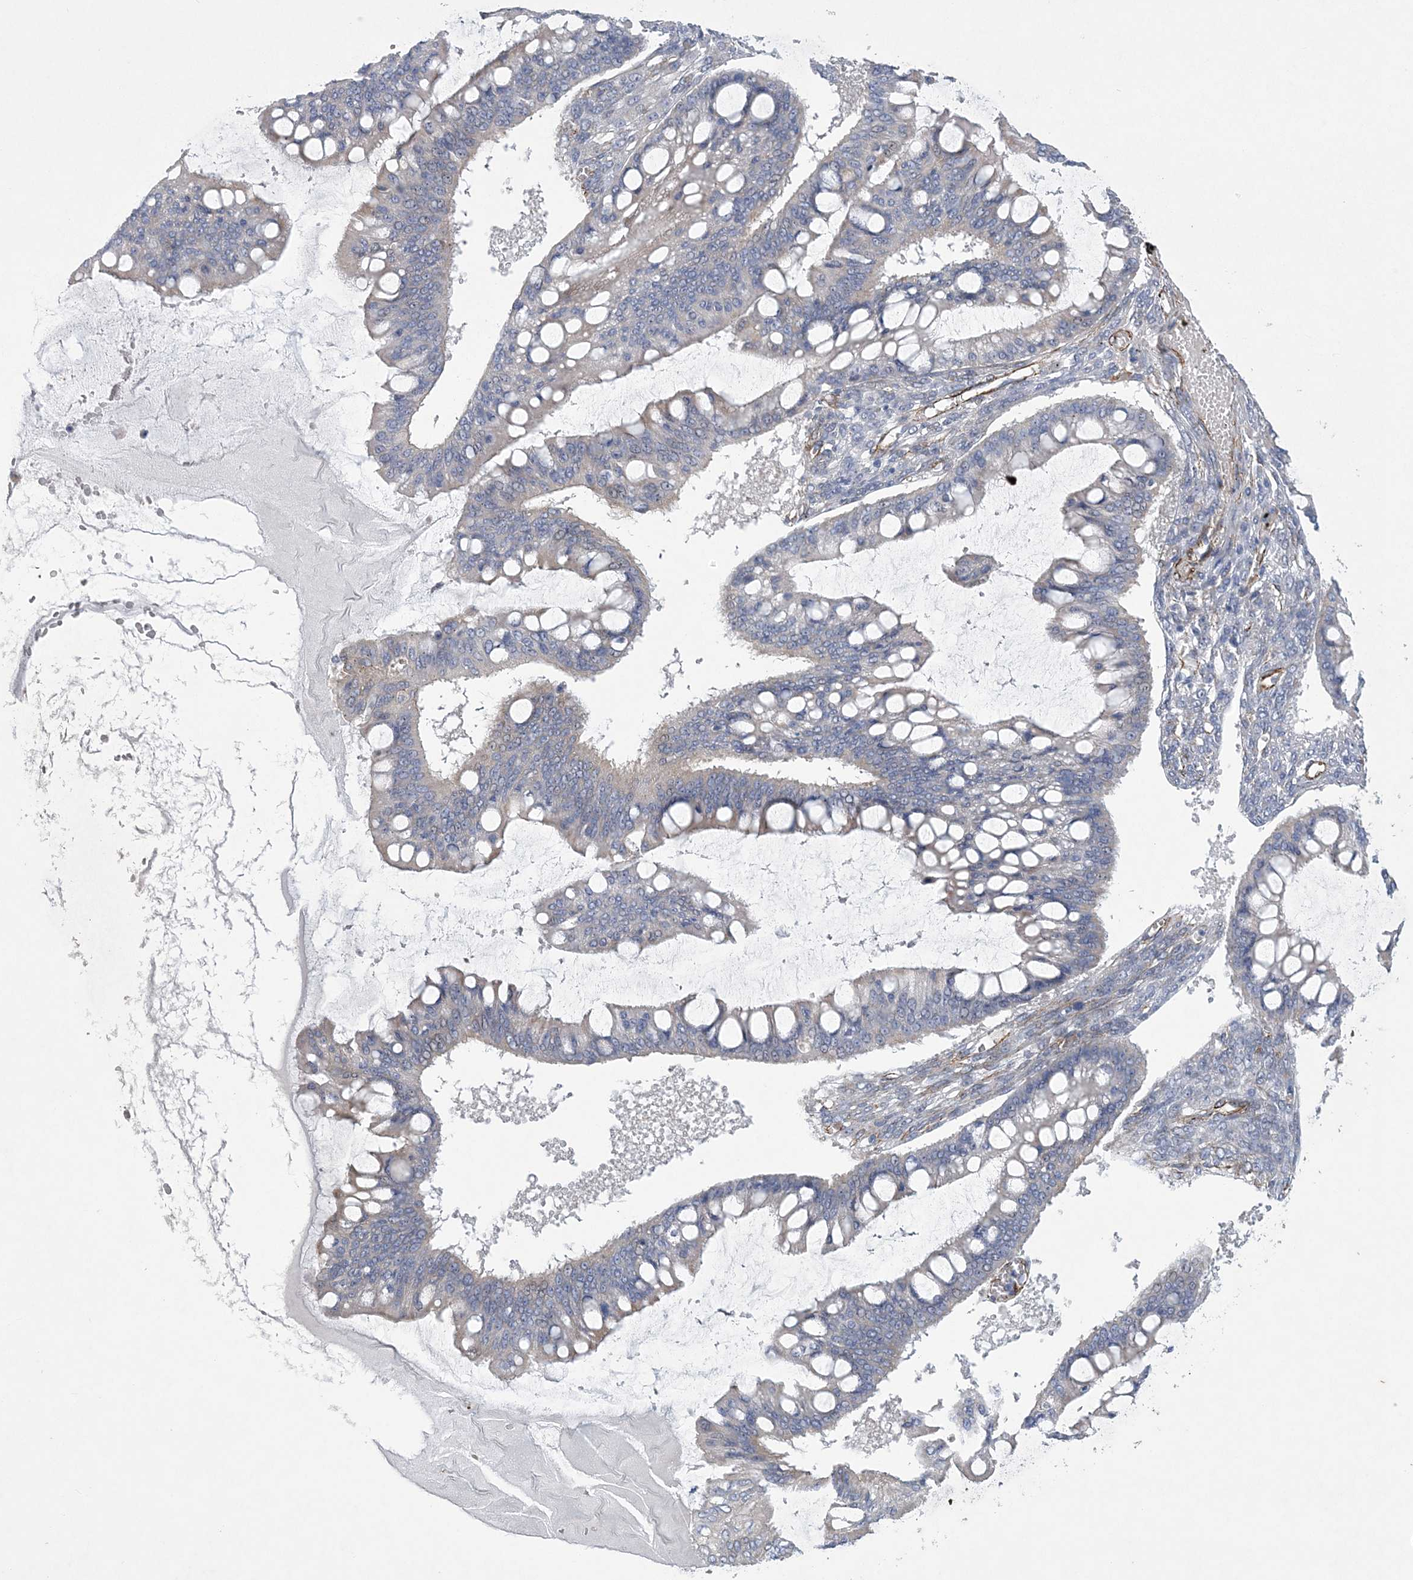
{"staining": {"intensity": "negative", "quantity": "none", "location": "none"}, "tissue": "ovarian cancer", "cell_type": "Tumor cells", "image_type": "cancer", "snomed": [{"axis": "morphology", "description": "Cystadenocarcinoma, mucinous, NOS"}, {"axis": "topography", "description": "Ovary"}], "caption": "Immunohistochemical staining of ovarian mucinous cystadenocarcinoma exhibits no significant expression in tumor cells.", "gene": "ARSJ", "patient": {"sex": "female", "age": 73}}